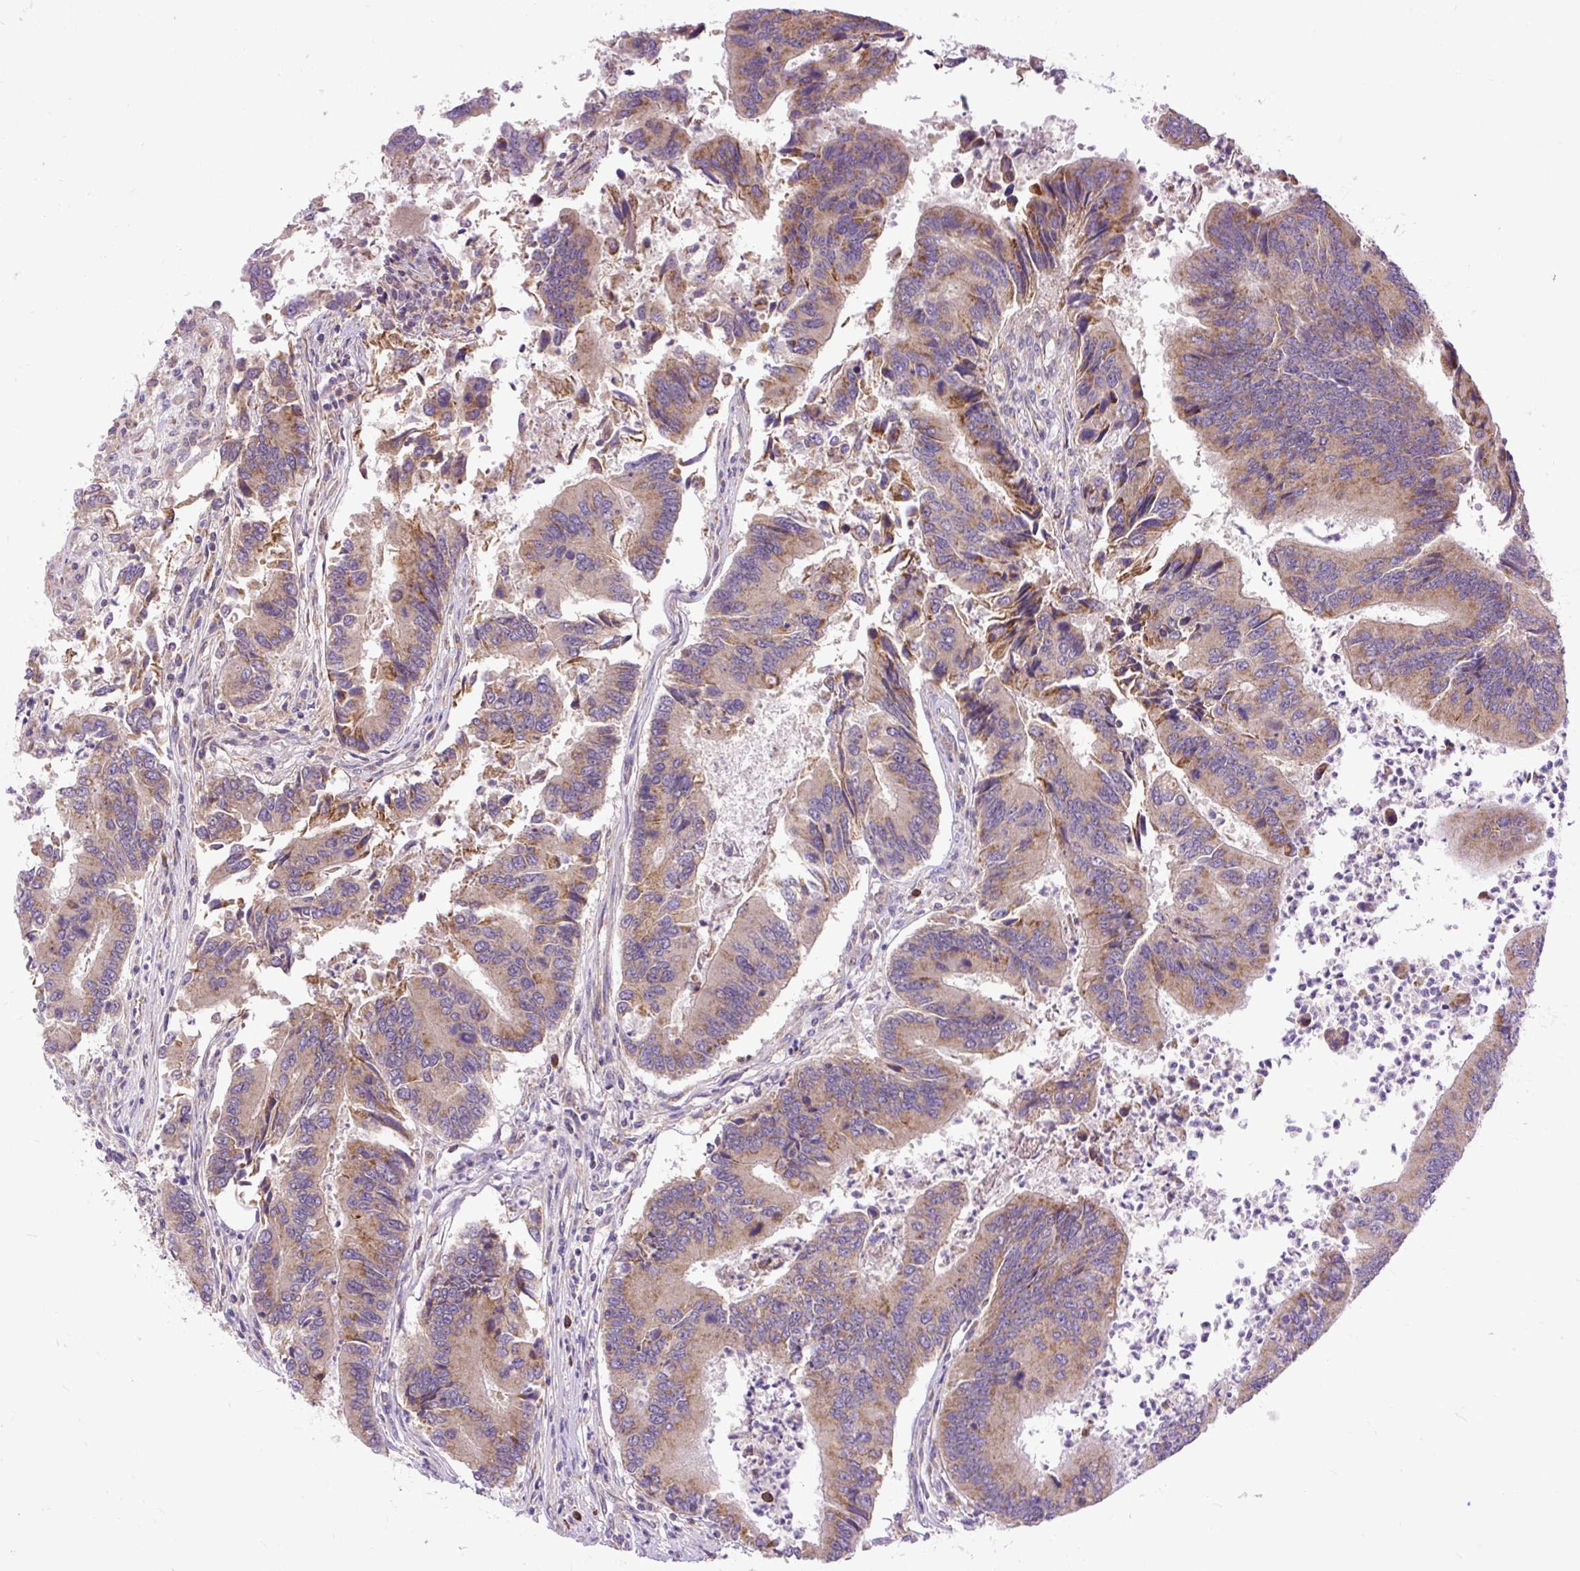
{"staining": {"intensity": "moderate", "quantity": "25%-75%", "location": "cytoplasmic/membranous"}, "tissue": "colorectal cancer", "cell_type": "Tumor cells", "image_type": "cancer", "snomed": [{"axis": "morphology", "description": "Adenocarcinoma, NOS"}, {"axis": "topography", "description": "Colon"}], "caption": "Colorectal cancer stained with a protein marker shows moderate staining in tumor cells.", "gene": "TM2D3", "patient": {"sex": "female", "age": 67}}